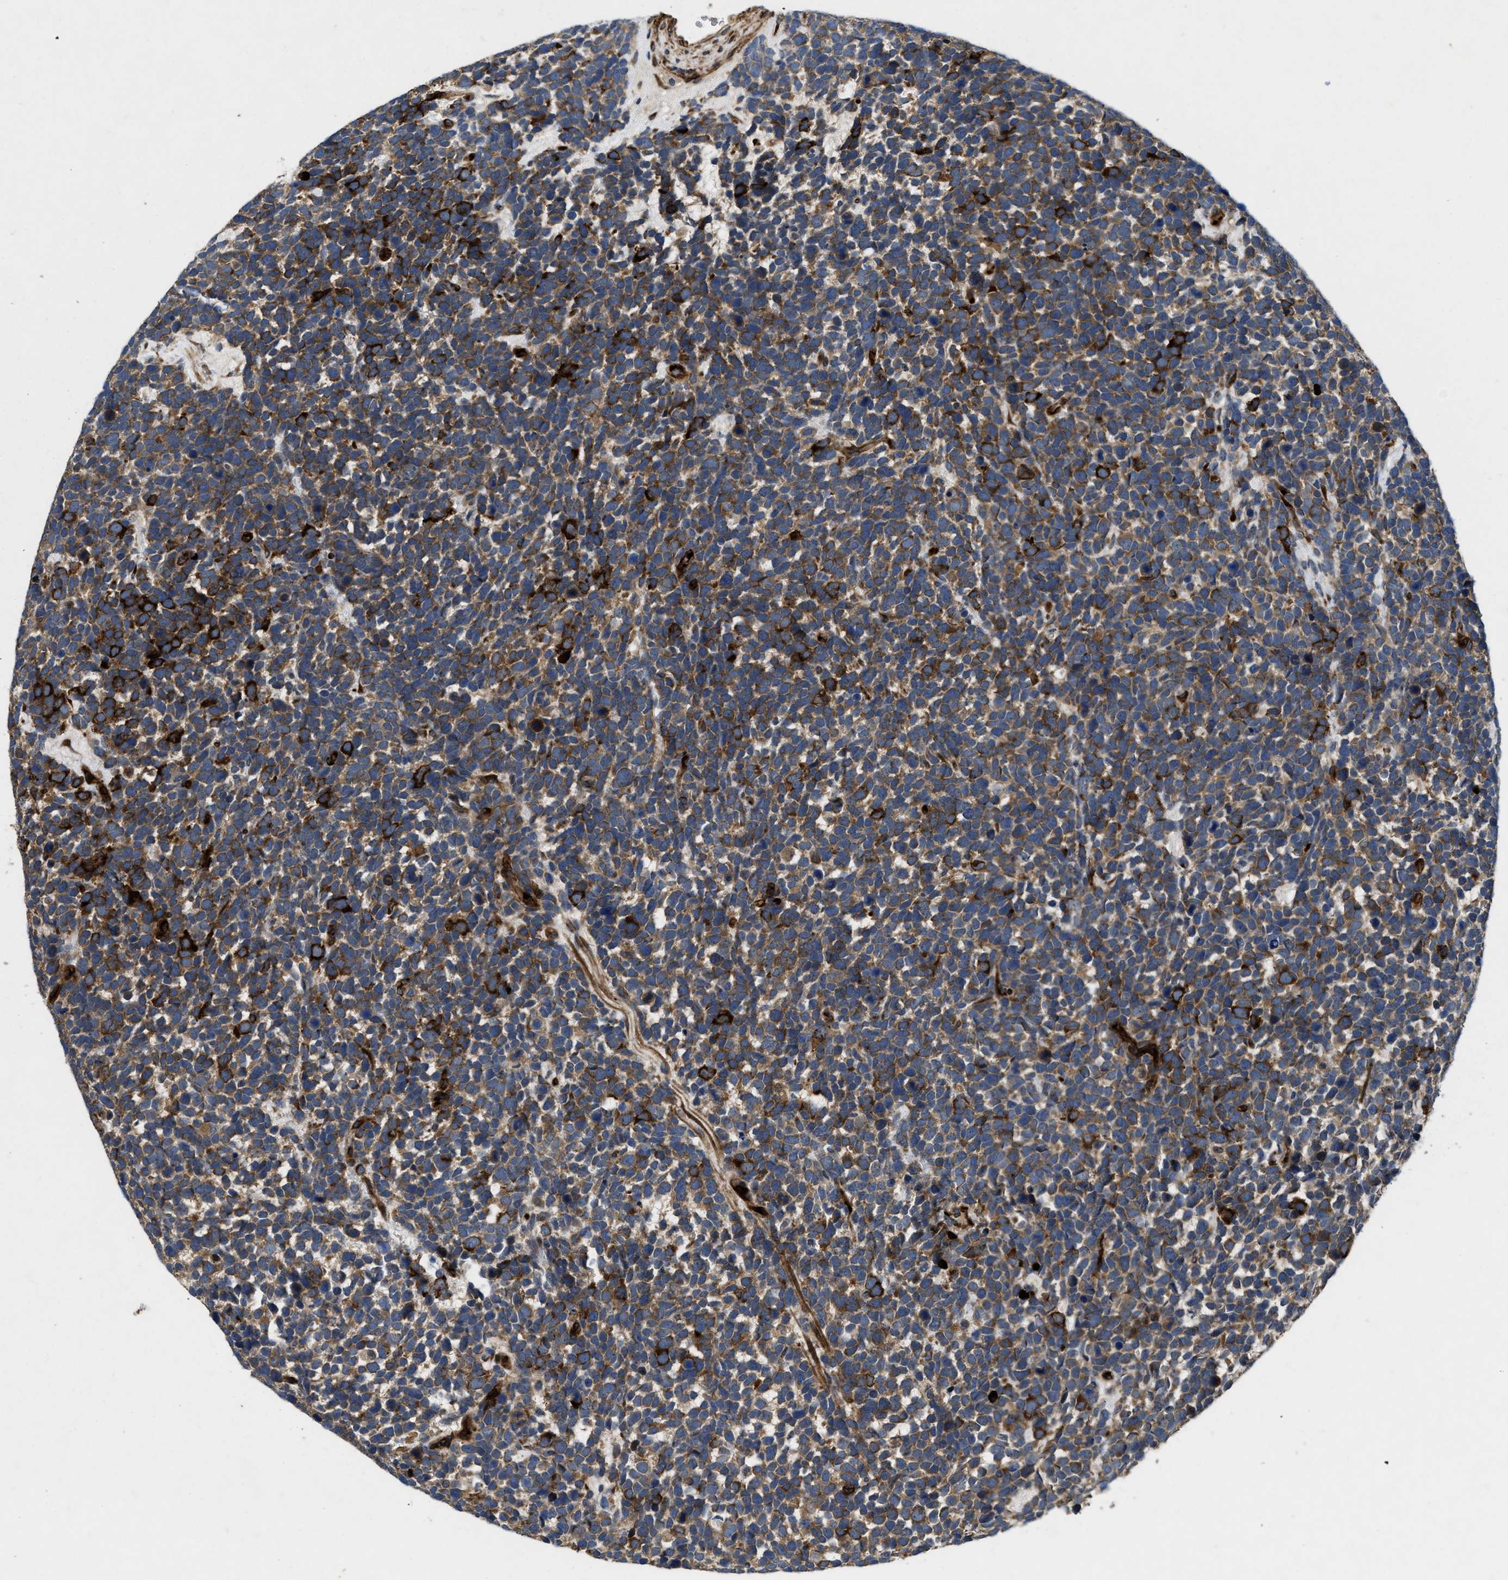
{"staining": {"intensity": "strong", "quantity": ">75%", "location": "cytoplasmic/membranous"}, "tissue": "urothelial cancer", "cell_type": "Tumor cells", "image_type": "cancer", "snomed": [{"axis": "morphology", "description": "Urothelial carcinoma, High grade"}, {"axis": "topography", "description": "Urinary bladder"}], "caption": "A micrograph of human high-grade urothelial carcinoma stained for a protein shows strong cytoplasmic/membranous brown staining in tumor cells.", "gene": "HSPA12B", "patient": {"sex": "female", "age": 82}}